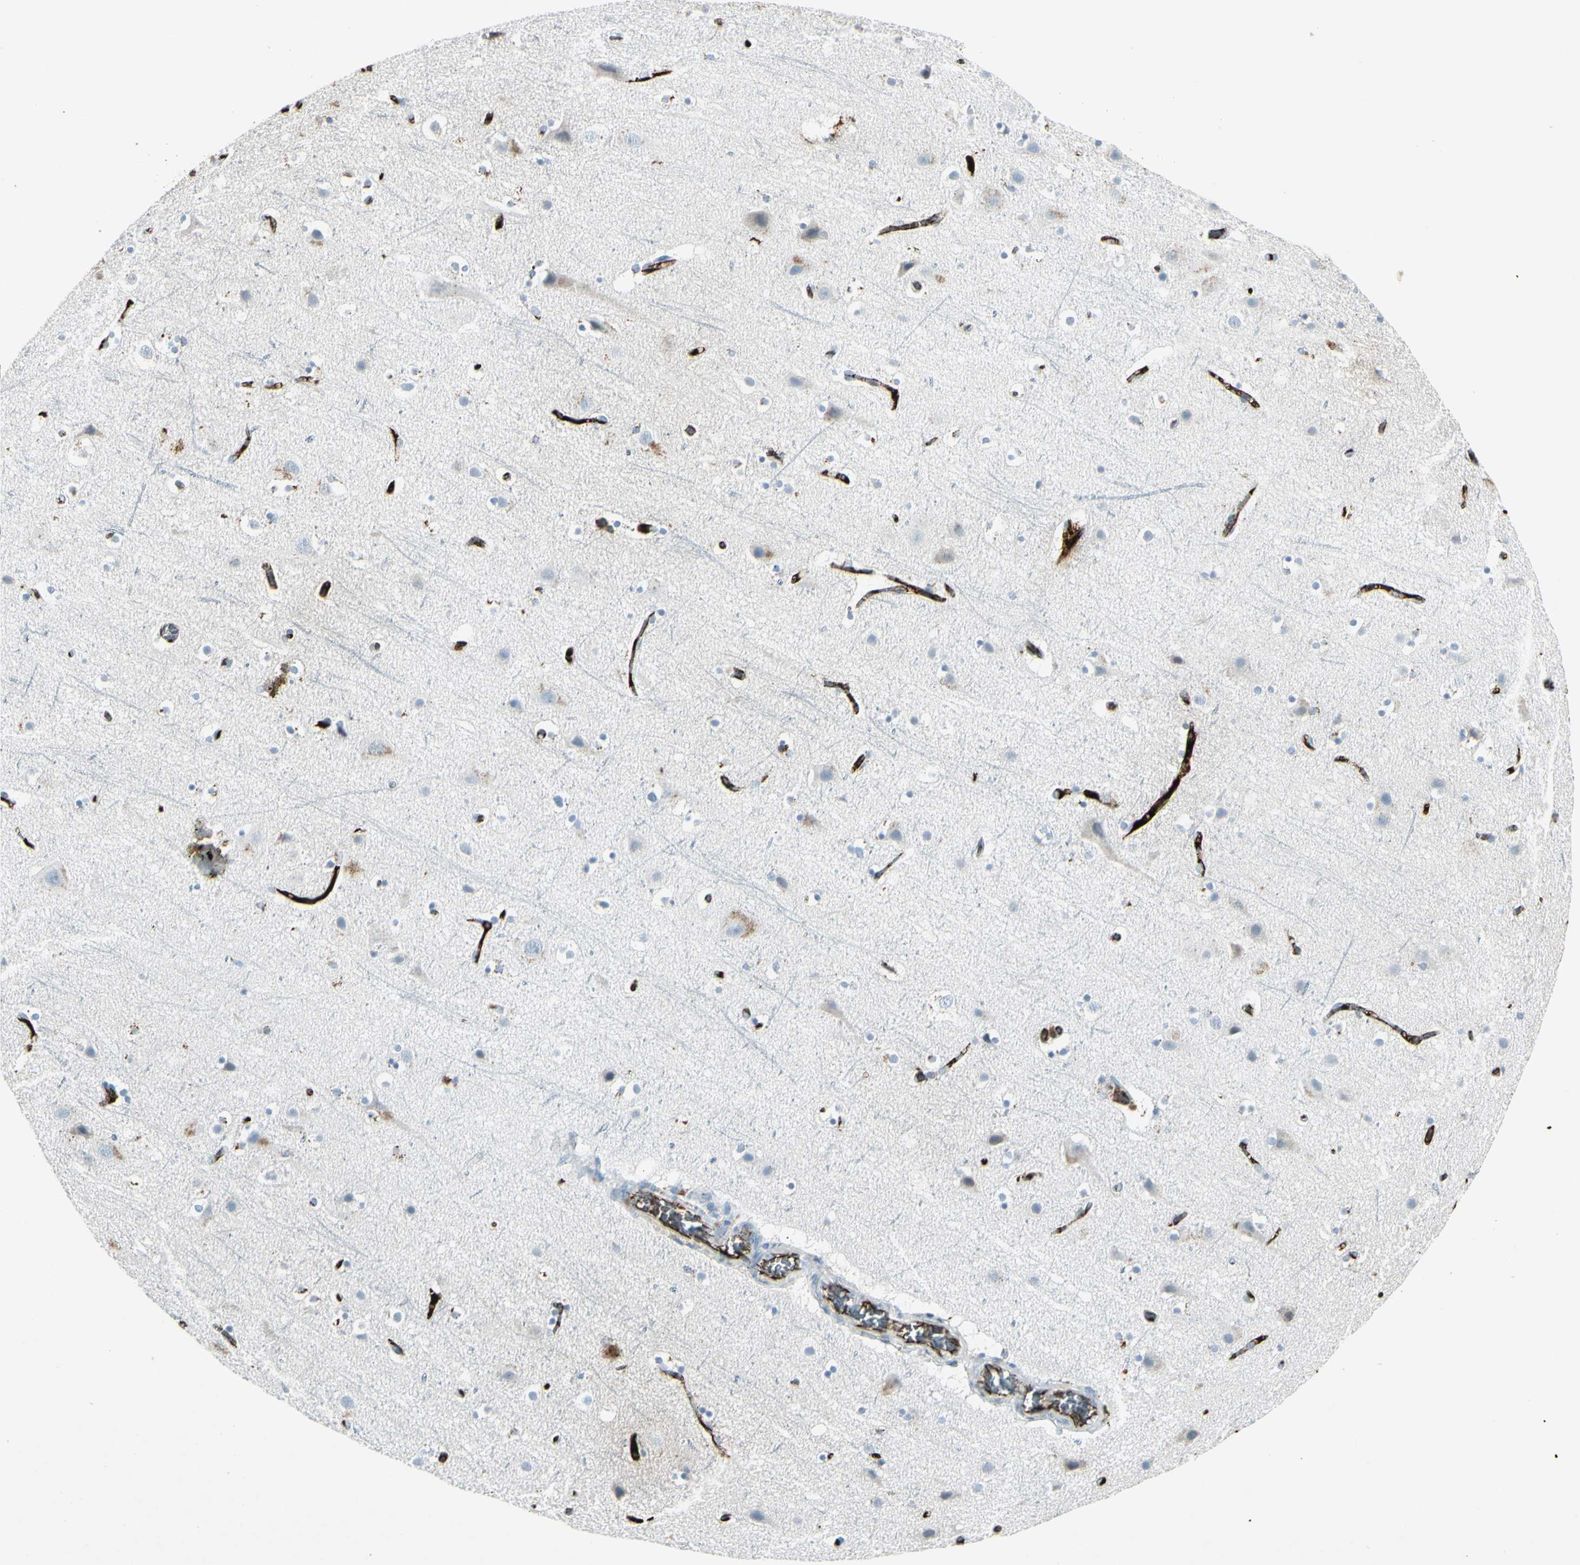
{"staining": {"intensity": "strong", "quantity": ">75%", "location": "cytoplasmic/membranous"}, "tissue": "cerebral cortex", "cell_type": "Endothelial cells", "image_type": "normal", "snomed": [{"axis": "morphology", "description": "Normal tissue, NOS"}, {"axis": "topography", "description": "Cerebral cortex"}], "caption": "A high amount of strong cytoplasmic/membranous positivity is present in about >75% of endothelial cells in unremarkable cerebral cortex. (Brightfield microscopy of DAB IHC at high magnification).", "gene": "IGHM", "patient": {"sex": "male", "age": 45}}